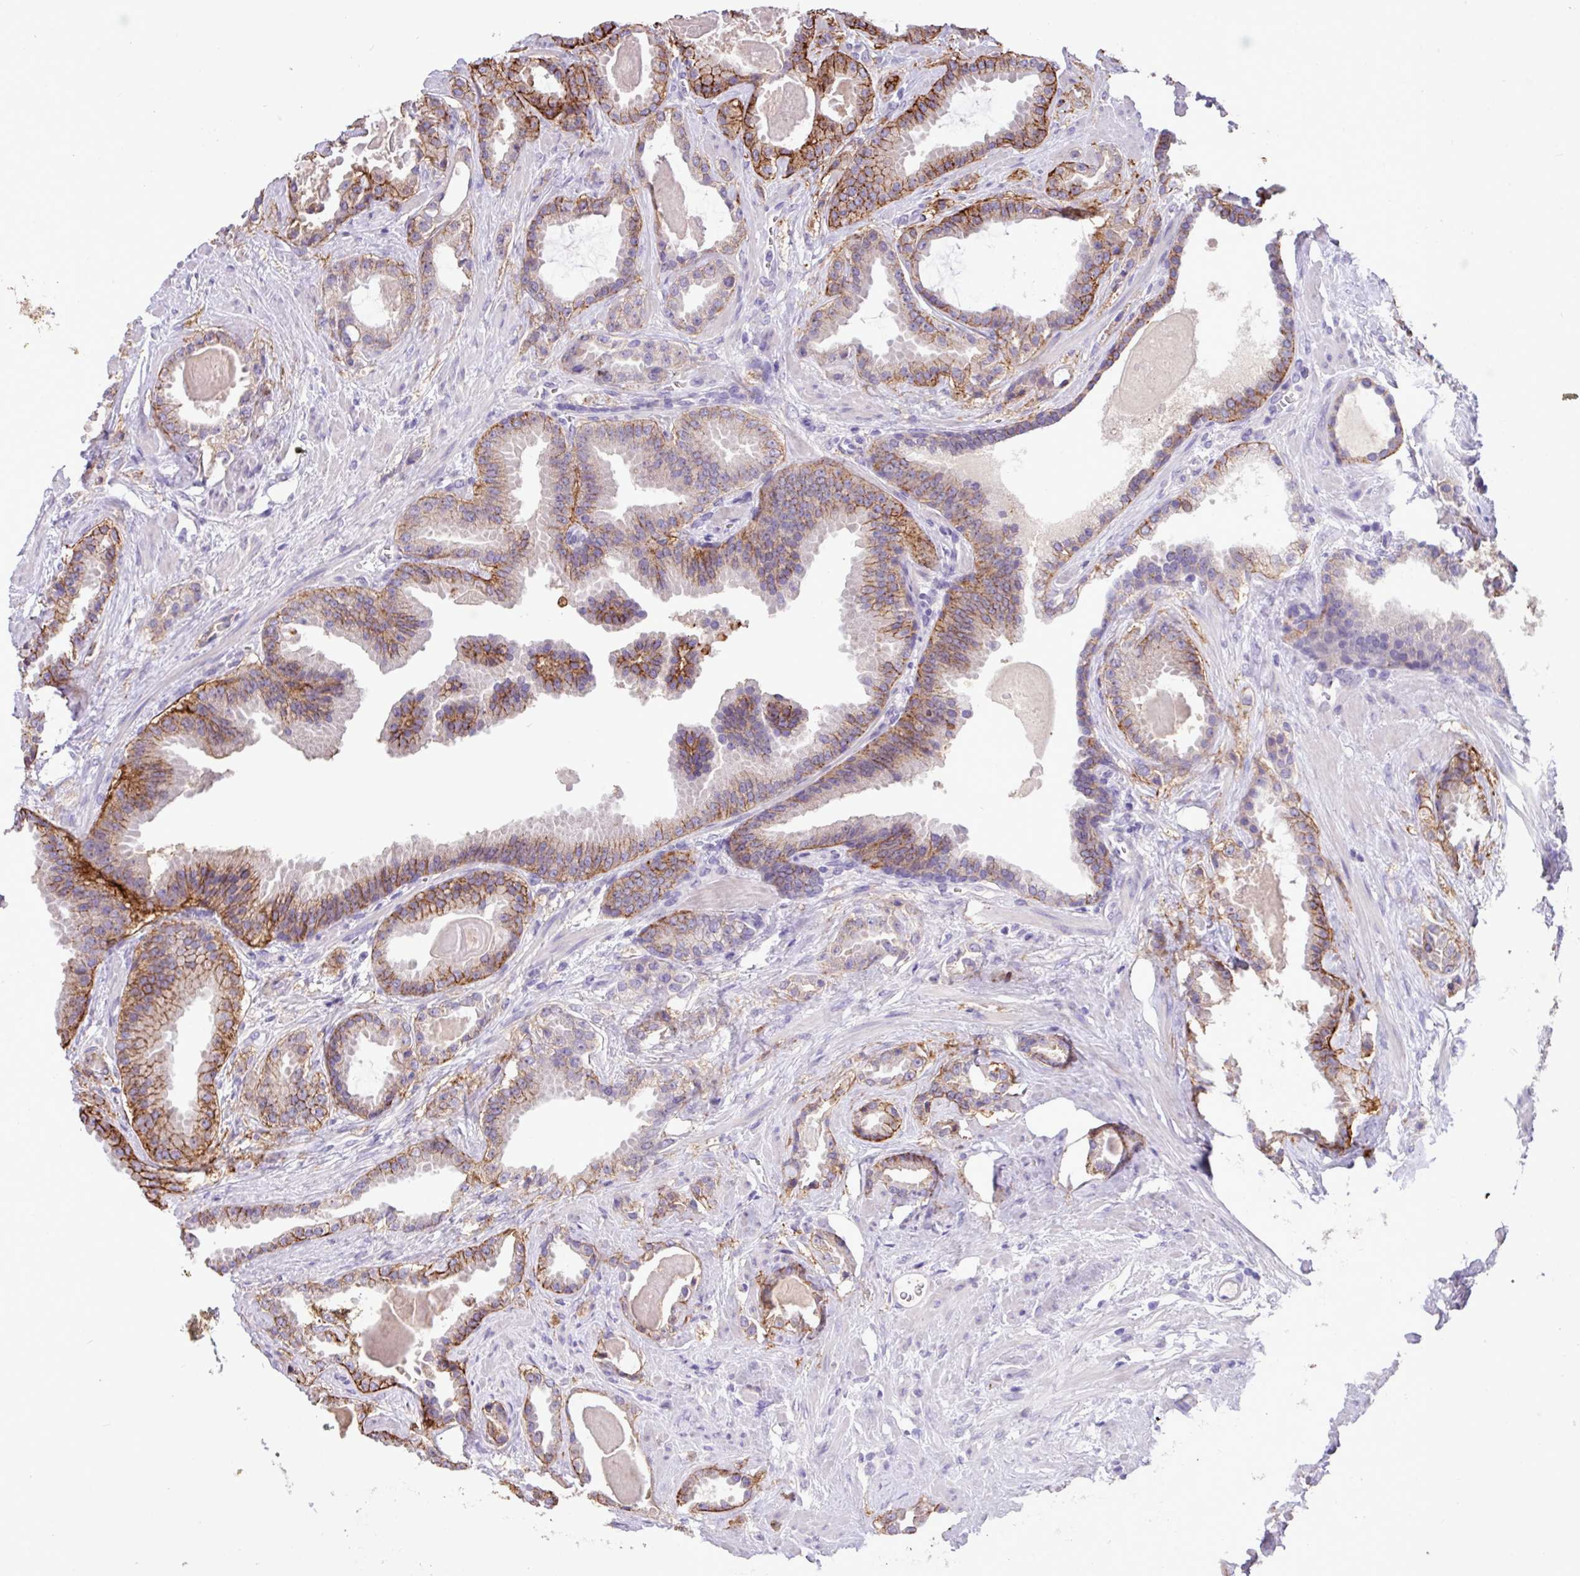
{"staining": {"intensity": "strong", "quantity": "25%-75%", "location": "cytoplasmic/membranous"}, "tissue": "prostate cancer", "cell_type": "Tumor cells", "image_type": "cancer", "snomed": [{"axis": "morphology", "description": "Adenocarcinoma, Low grade"}, {"axis": "topography", "description": "Prostate"}], "caption": "Tumor cells reveal strong cytoplasmic/membranous positivity in approximately 25%-75% of cells in low-grade adenocarcinoma (prostate).", "gene": "EPCAM", "patient": {"sex": "male", "age": 62}}